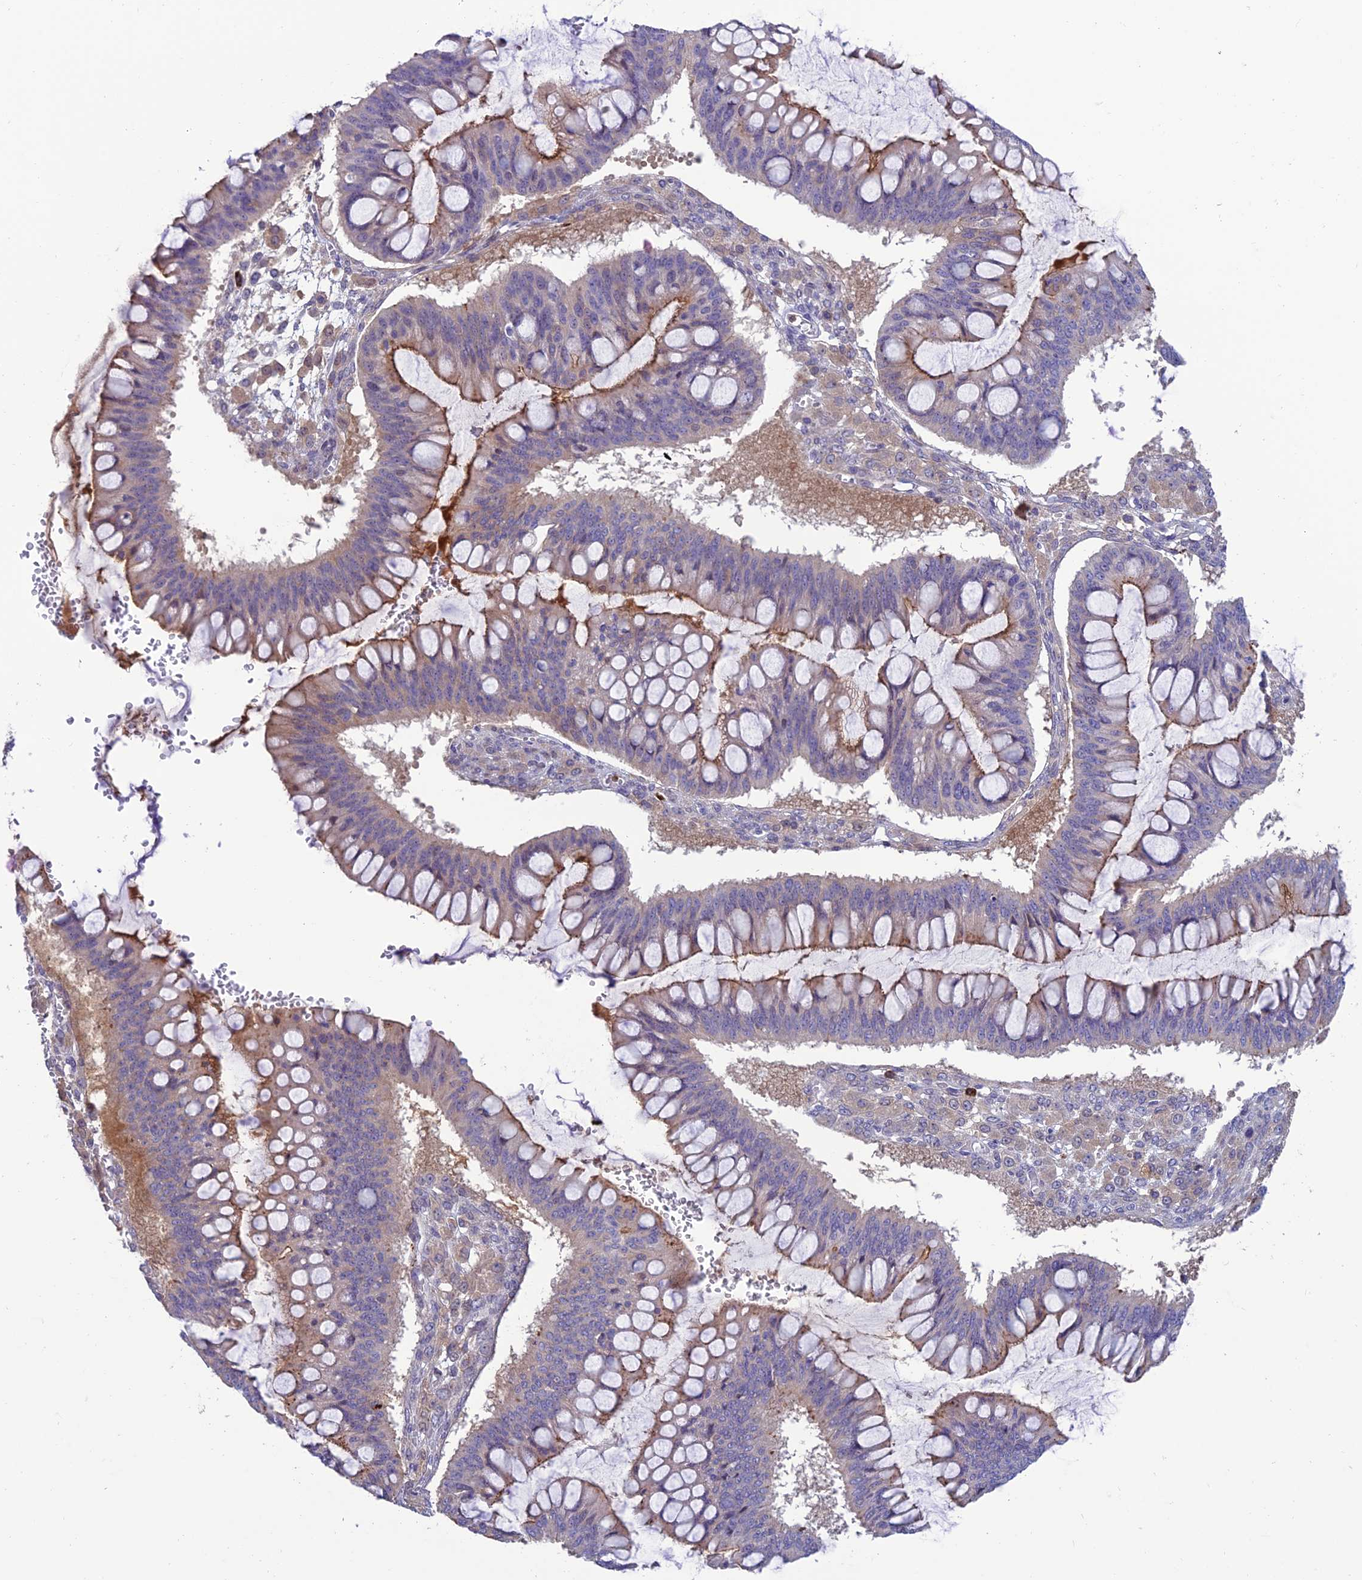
{"staining": {"intensity": "weak", "quantity": "25%-75%", "location": "cytoplasmic/membranous"}, "tissue": "ovarian cancer", "cell_type": "Tumor cells", "image_type": "cancer", "snomed": [{"axis": "morphology", "description": "Cystadenocarcinoma, mucinous, NOS"}, {"axis": "topography", "description": "Ovary"}], "caption": "There is low levels of weak cytoplasmic/membranous expression in tumor cells of ovarian mucinous cystadenocarcinoma, as demonstrated by immunohistochemical staining (brown color).", "gene": "ARHGEF18", "patient": {"sex": "female", "age": 73}}